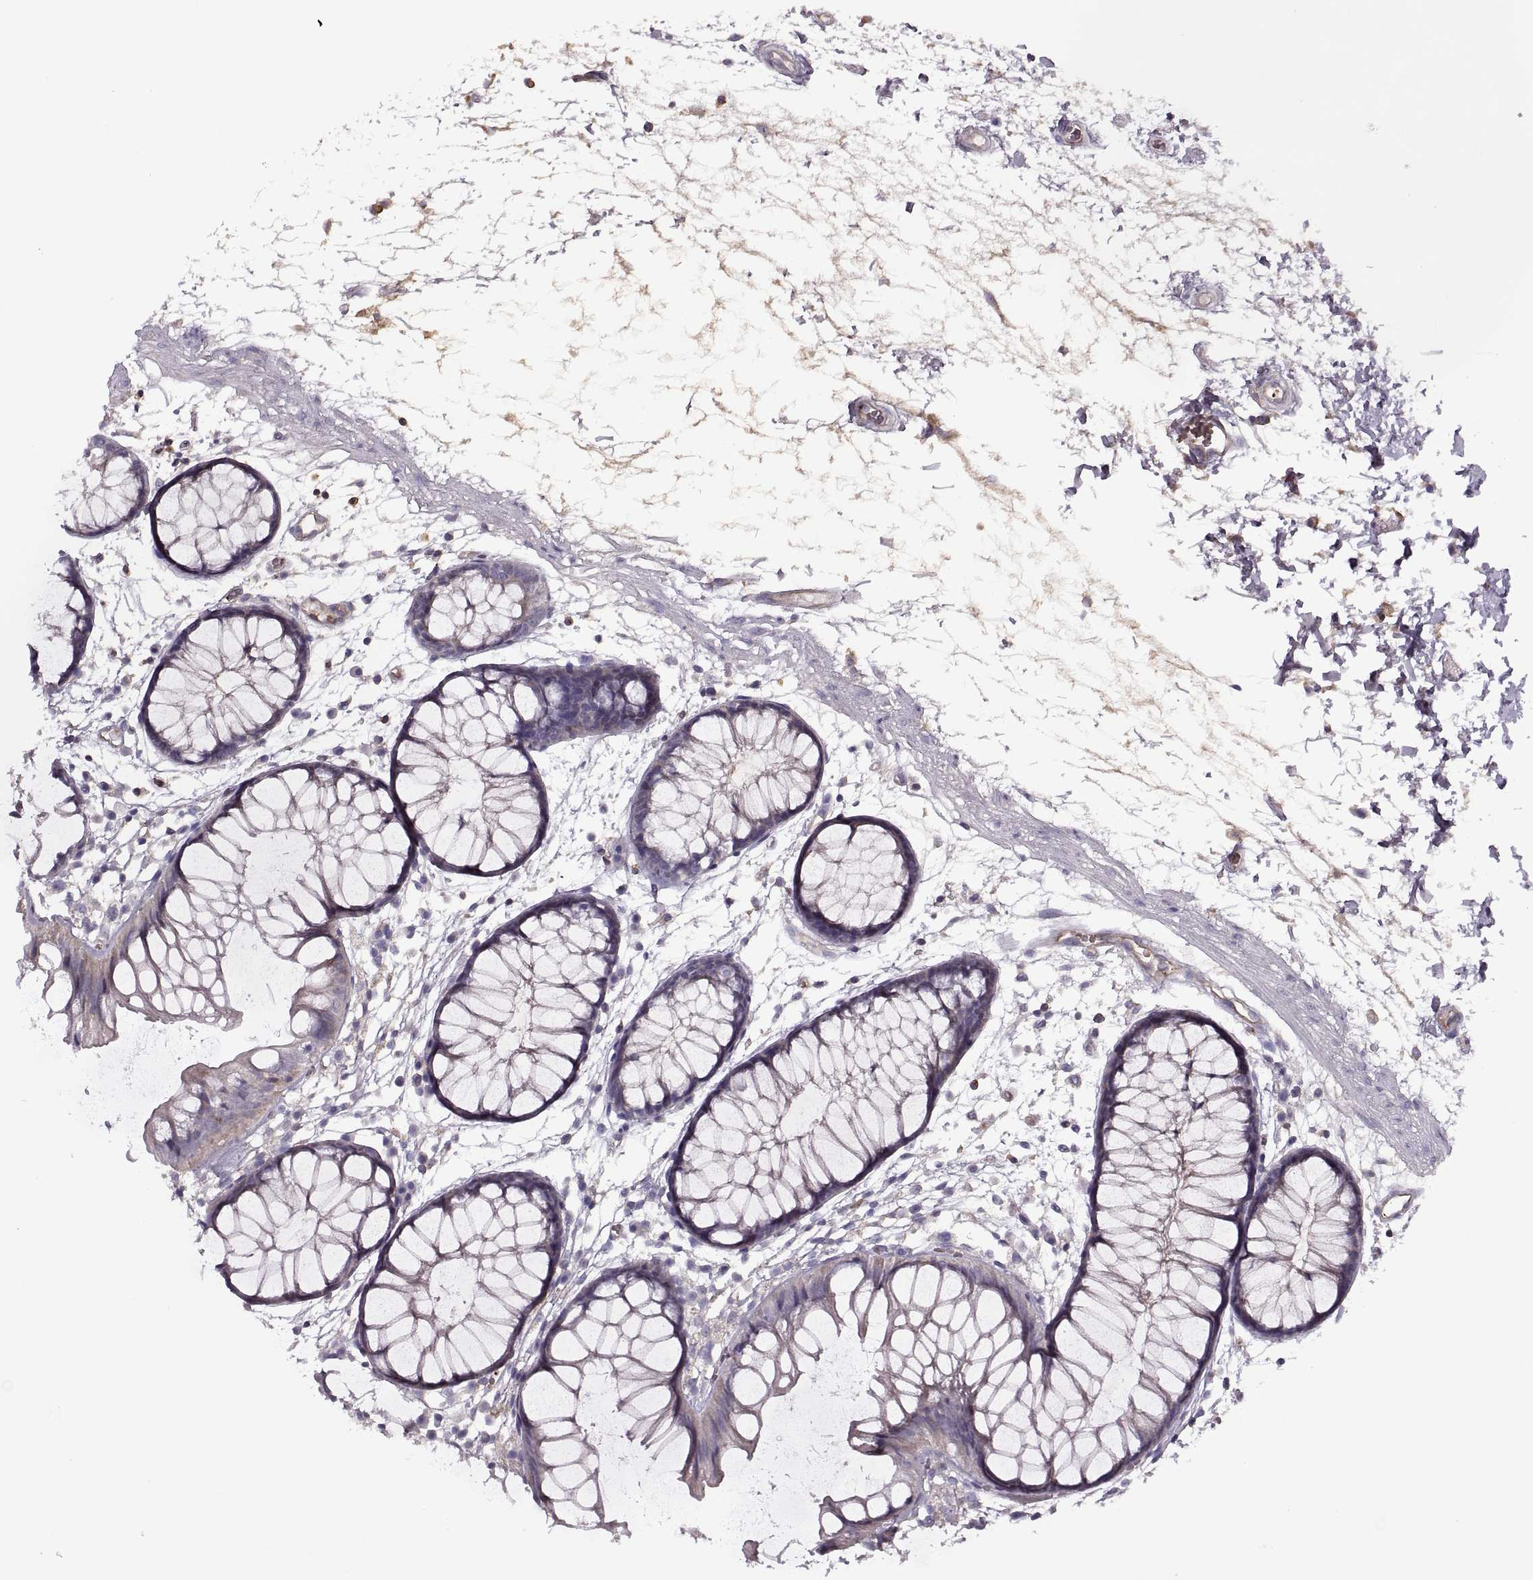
{"staining": {"intensity": "negative", "quantity": "none", "location": "none"}, "tissue": "colon", "cell_type": "Endothelial cells", "image_type": "normal", "snomed": [{"axis": "morphology", "description": "Normal tissue, NOS"}, {"axis": "morphology", "description": "Adenocarcinoma, NOS"}, {"axis": "topography", "description": "Colon"}], "caption": "Colon stained for a protein using IHC shows no staining endothelial cells.", "gene": "SLC2A14", "patient": {"sex": "male", "age": 65}}